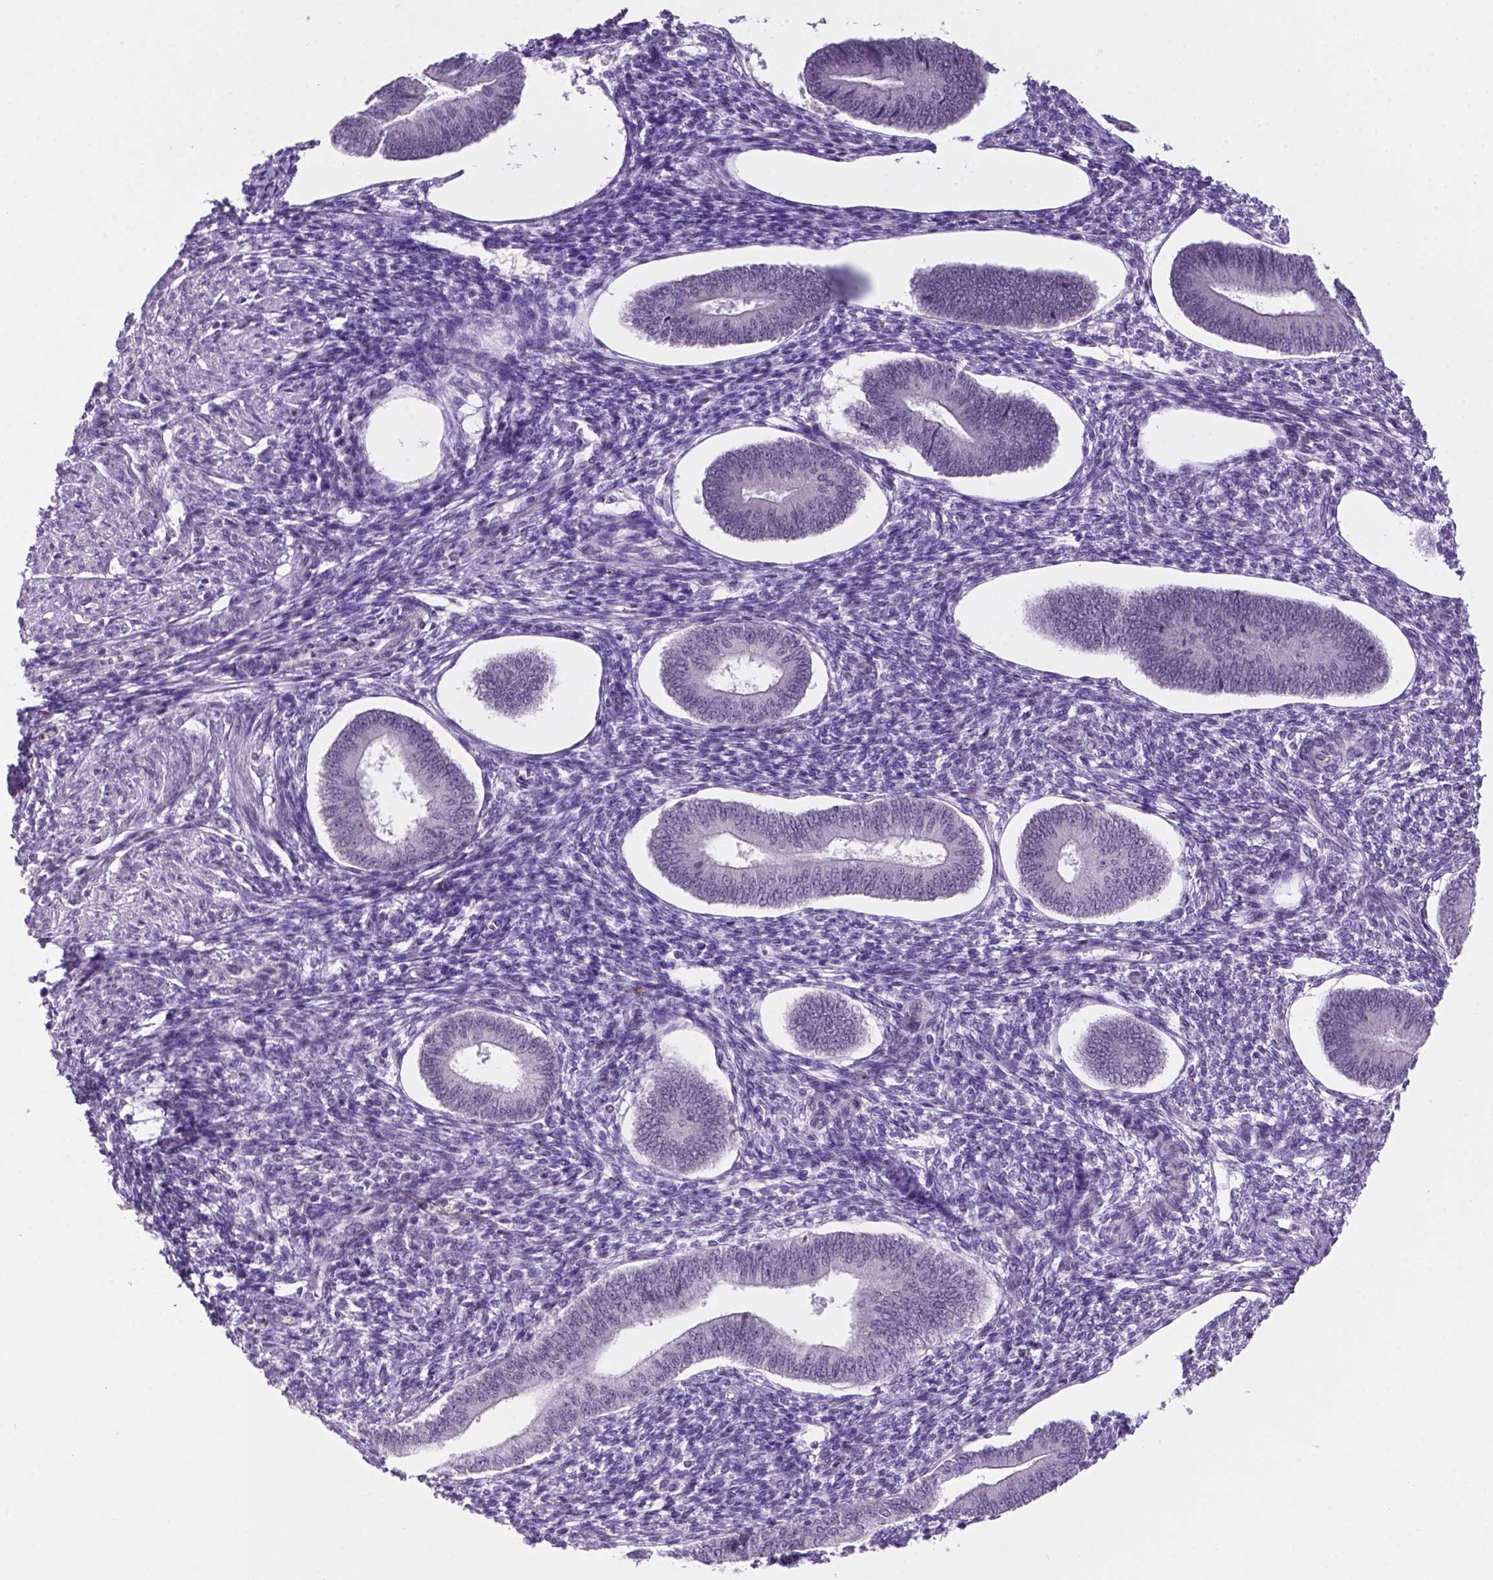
{"staining": {"intensity": "negative", "quantity": "none", "location": "none"}, "tissue": "endometrium", "cell_type": "Cells in endometrial stroma", "image_type": "normal", "snomed": [{"axis": "morphology", "description": "Normal tissue, NOS"}, {"axis": "topography", "description": "Endometrium"}], "caption": "This is a photomicrograph of IHC staining of benign endometrium, which shows no staining in cells in endometrial stroma.", "gene": "C18orf21", "patient": {"sex": "female", "age": 42}}